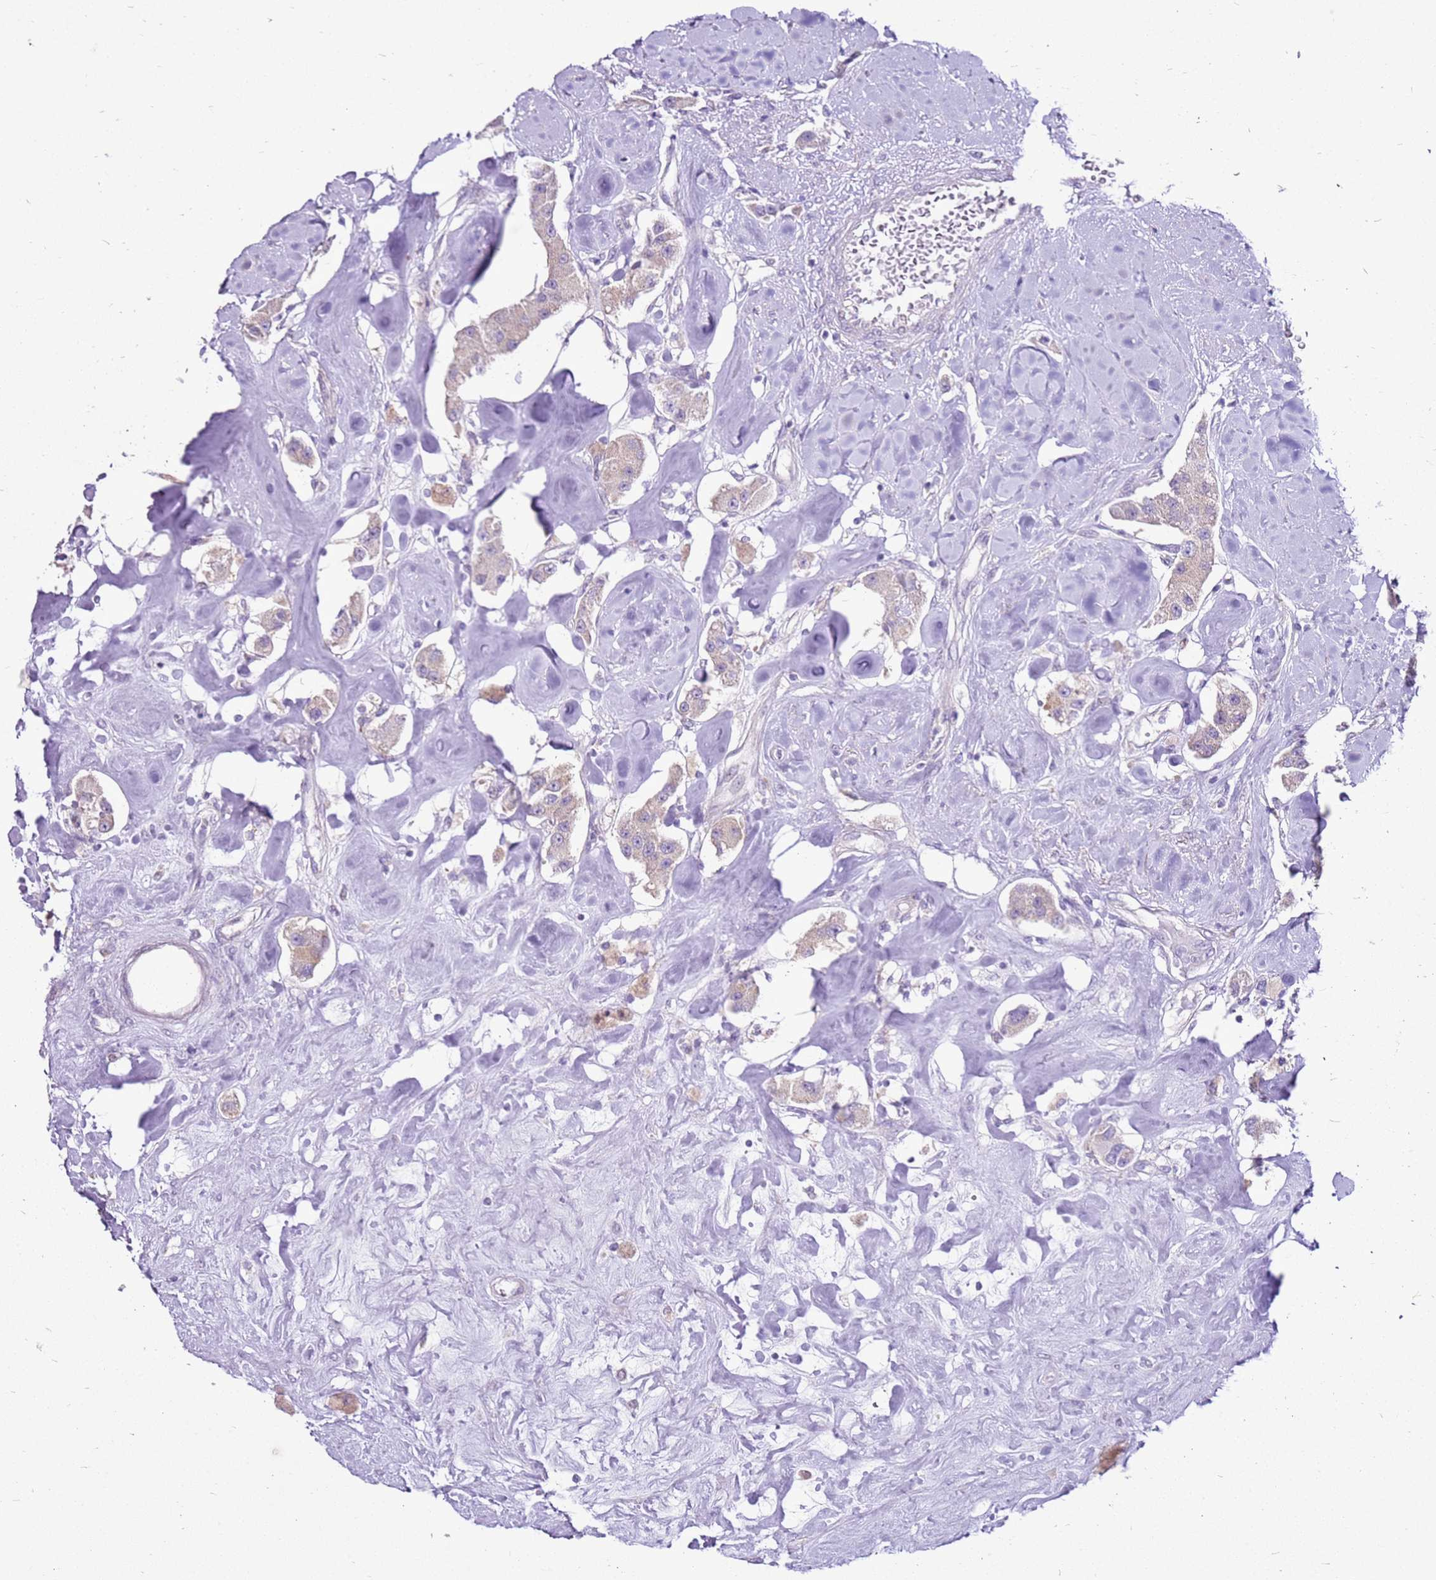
{"staining": {"intensity": "weak", "quantity": "25%-75%", "location": "cytoplasmic/membranous"}, "tissue": "carcinoid", "cell_type": "Tumor cells", "image_type": "cancer", "snomed": [{"axis": "morphology", "description": "Carcinoid, malignant, NOS"}, {"axis": "topography", "description": "Pancreas"}], "caption": "Immunohistochemical staining of human malignant carcinoid reveals weak cytoplasmic/membranous protein expression in approximately 25%-75% of tumor cells.", "gene": "SLC38A5", "patient": {"sex": "male", "age": 41}}